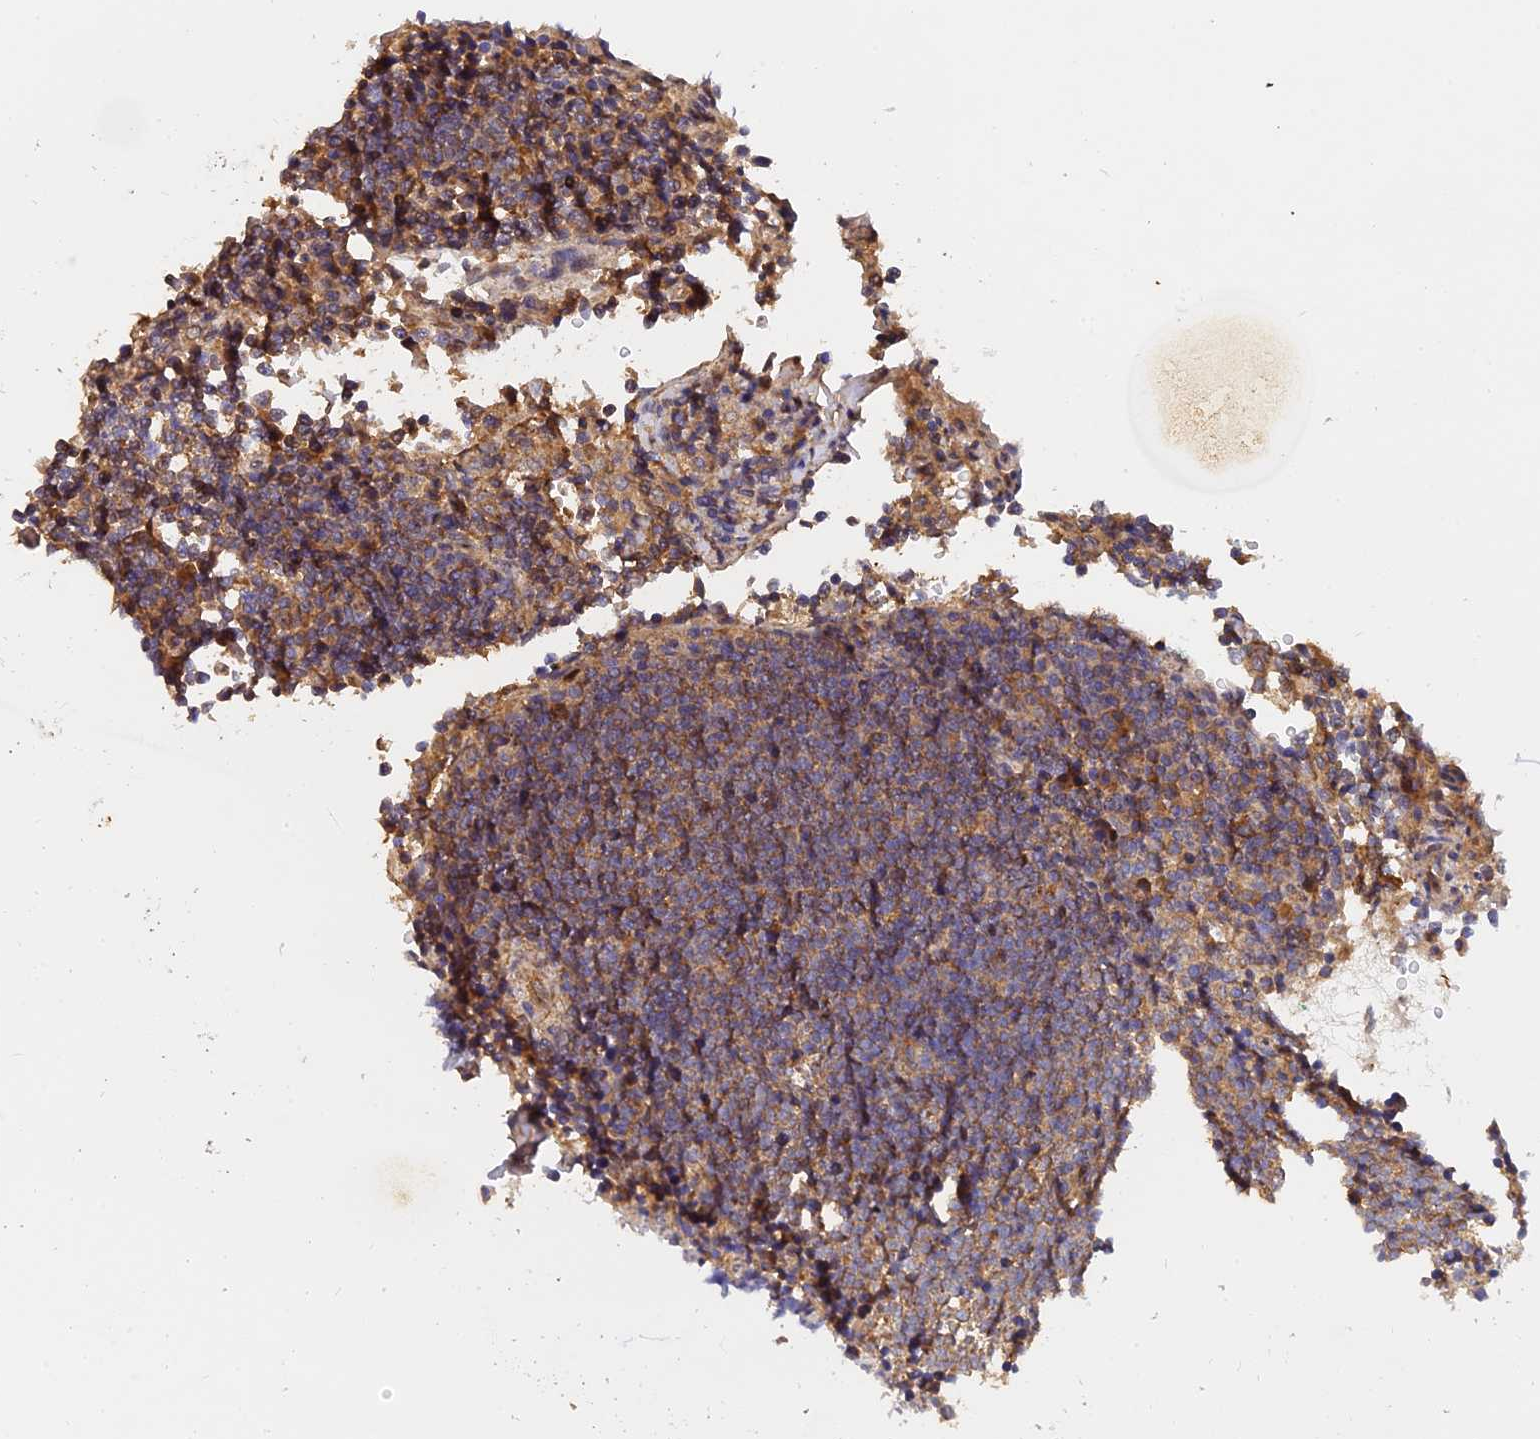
{"staining": {"intensity": "moderate", "quantity": "<25%", "location": "cytoplasmic/membranous"}, "tissue": "lymph node", "cell_type": "Non-germinal center cells", "image_type": "normal", "snomed": [{"axis": "morphology", "description": "Normal tissue, NOS"}, {"axis": "topography", "description": "Lymph node"}], "caption": "Lymph node stained with DAB (3,3'-diaminobenzidine) immunohistochemistry (IHC) demonstrates low levels of moderate cytoplasmic/membranous staining in approximately <25% of non-germinal center cells.", "gene": "SLC38A11", "patient": {"sex": "female", "age": 53}}